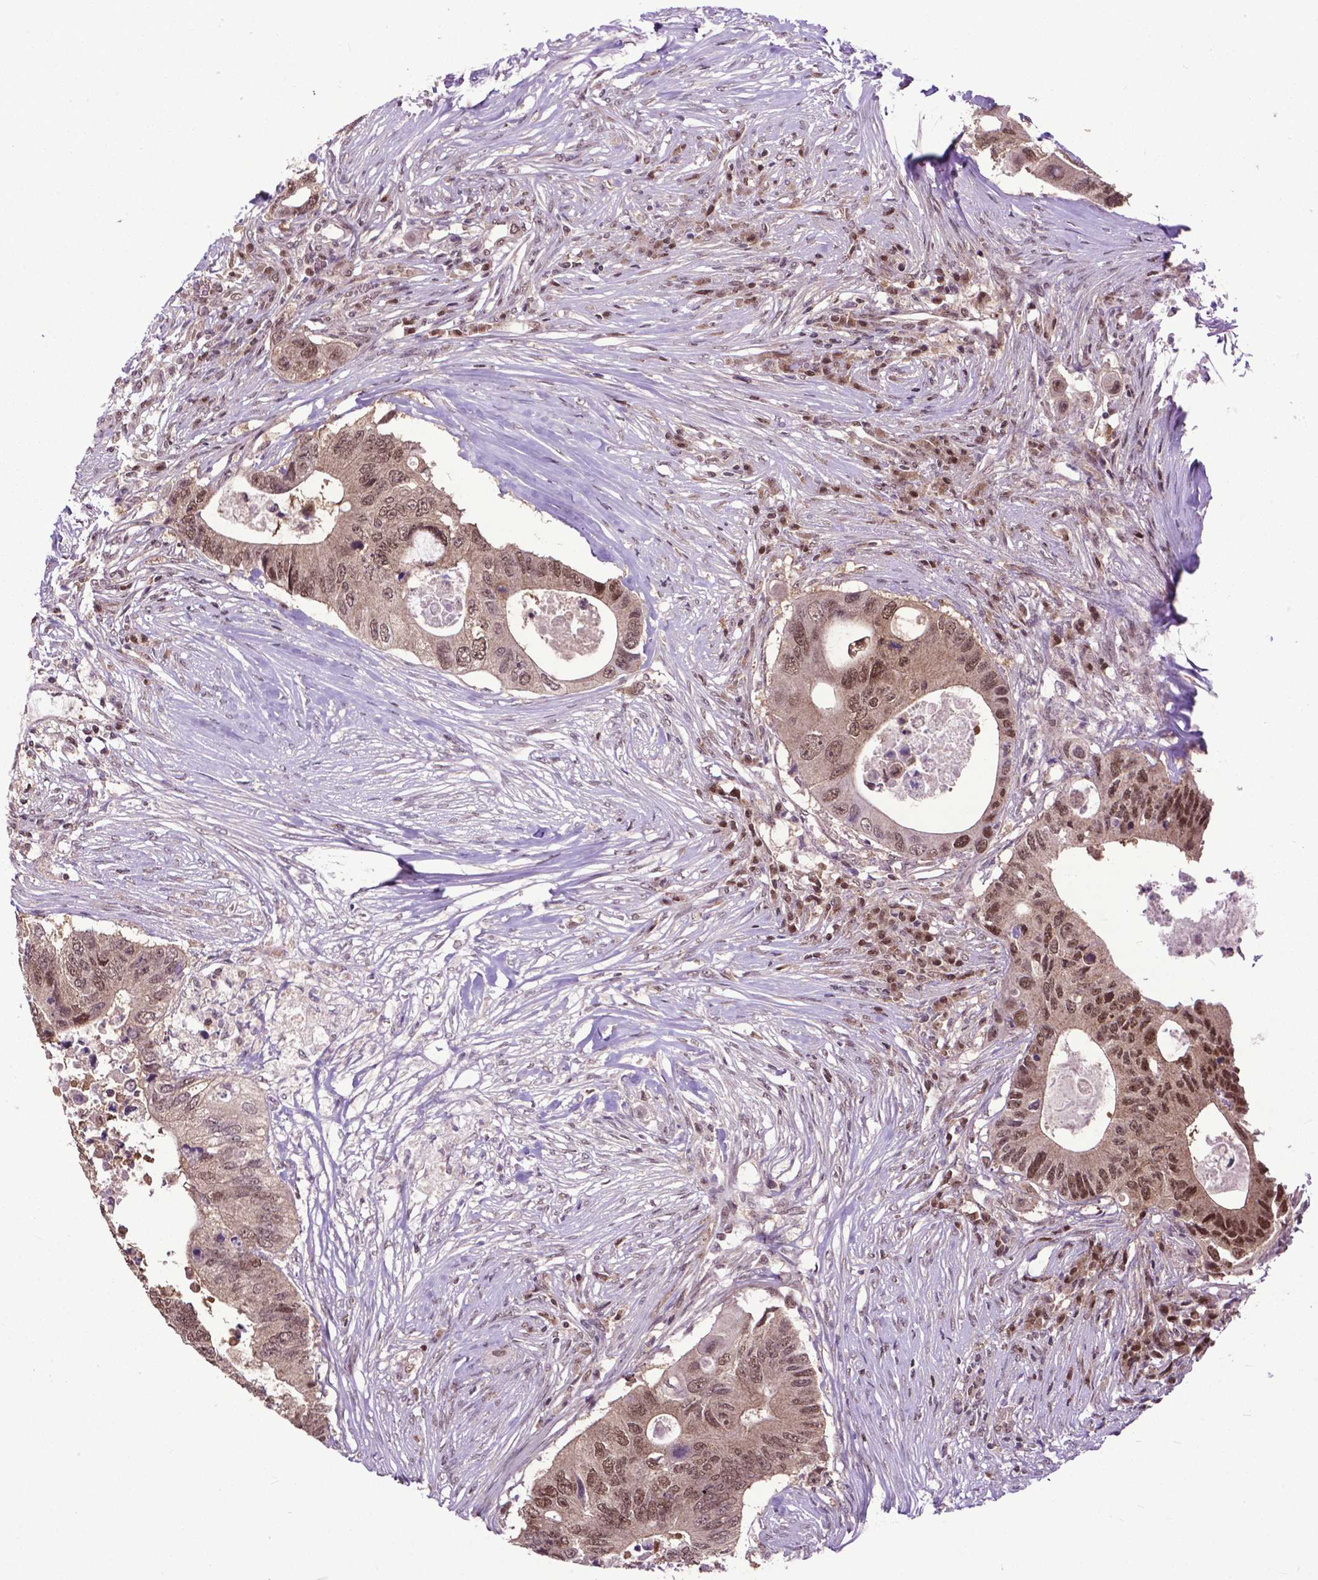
{"staining": {"intensity": "moderate", "quantity": ">75%", "location": "nuclear"}, "tissue": "colorectal cancer", "cell_type": "Tumor cells", "image_type": "cancer", "snomed": [{"axis": "morphology", "description": "Adenocarcinoma, NOS"}, {"axis": "topography", "description": "Colon"}], "caption": "The immunohistochemical stain highlights moderate nuclear staining in tumor cells of adenocarcinoma (colorectal) tissue.", "gene": "FAF1", "patient": {"sex": "male", "age": 71}}